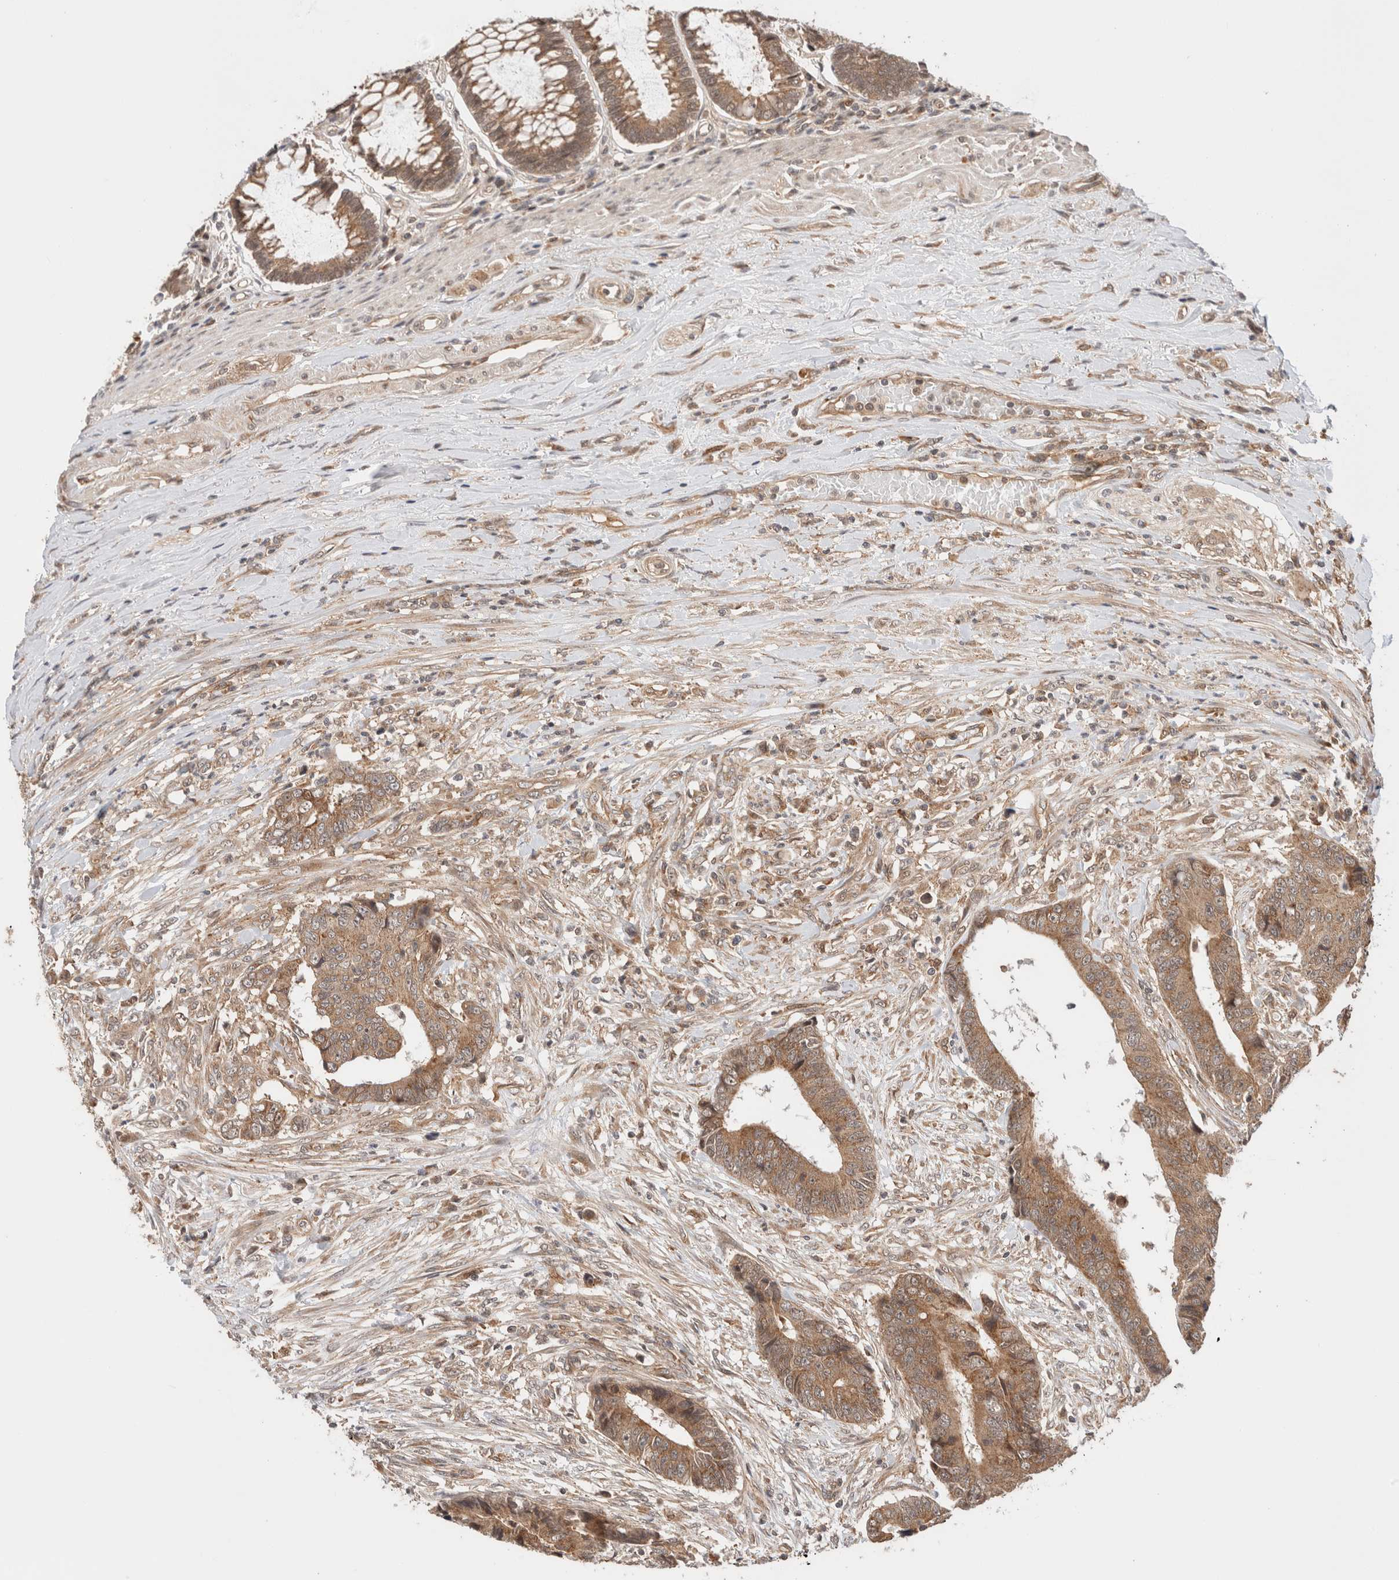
{"staining": {"intensity": "moderate", "quantity": ">75%", "location": "cytoplasmic/membranous"}, "tissue": "colorectal cancer", "cell_type": "Tumor cells", "image_type": "cancer", "snomed": [{"axis": "morphology", "description": "Adenocarcinoma, NOS"}, {"axis": "topography", "description": "Rectum"}], "caption": "DAB immunohistochemical staining of human colorectal cancer (adenocarcinoma) exhibits moderate cytoplasmic/membranous protein positivity in approximately >75% of tumor cells. The staining is performed using DAB brown chromogen to label protein expression. The nuclei are counter-stained blue using hematoxylin.", "gene": "SIKE1", "patient": {"sex": "male", "age": 84}}